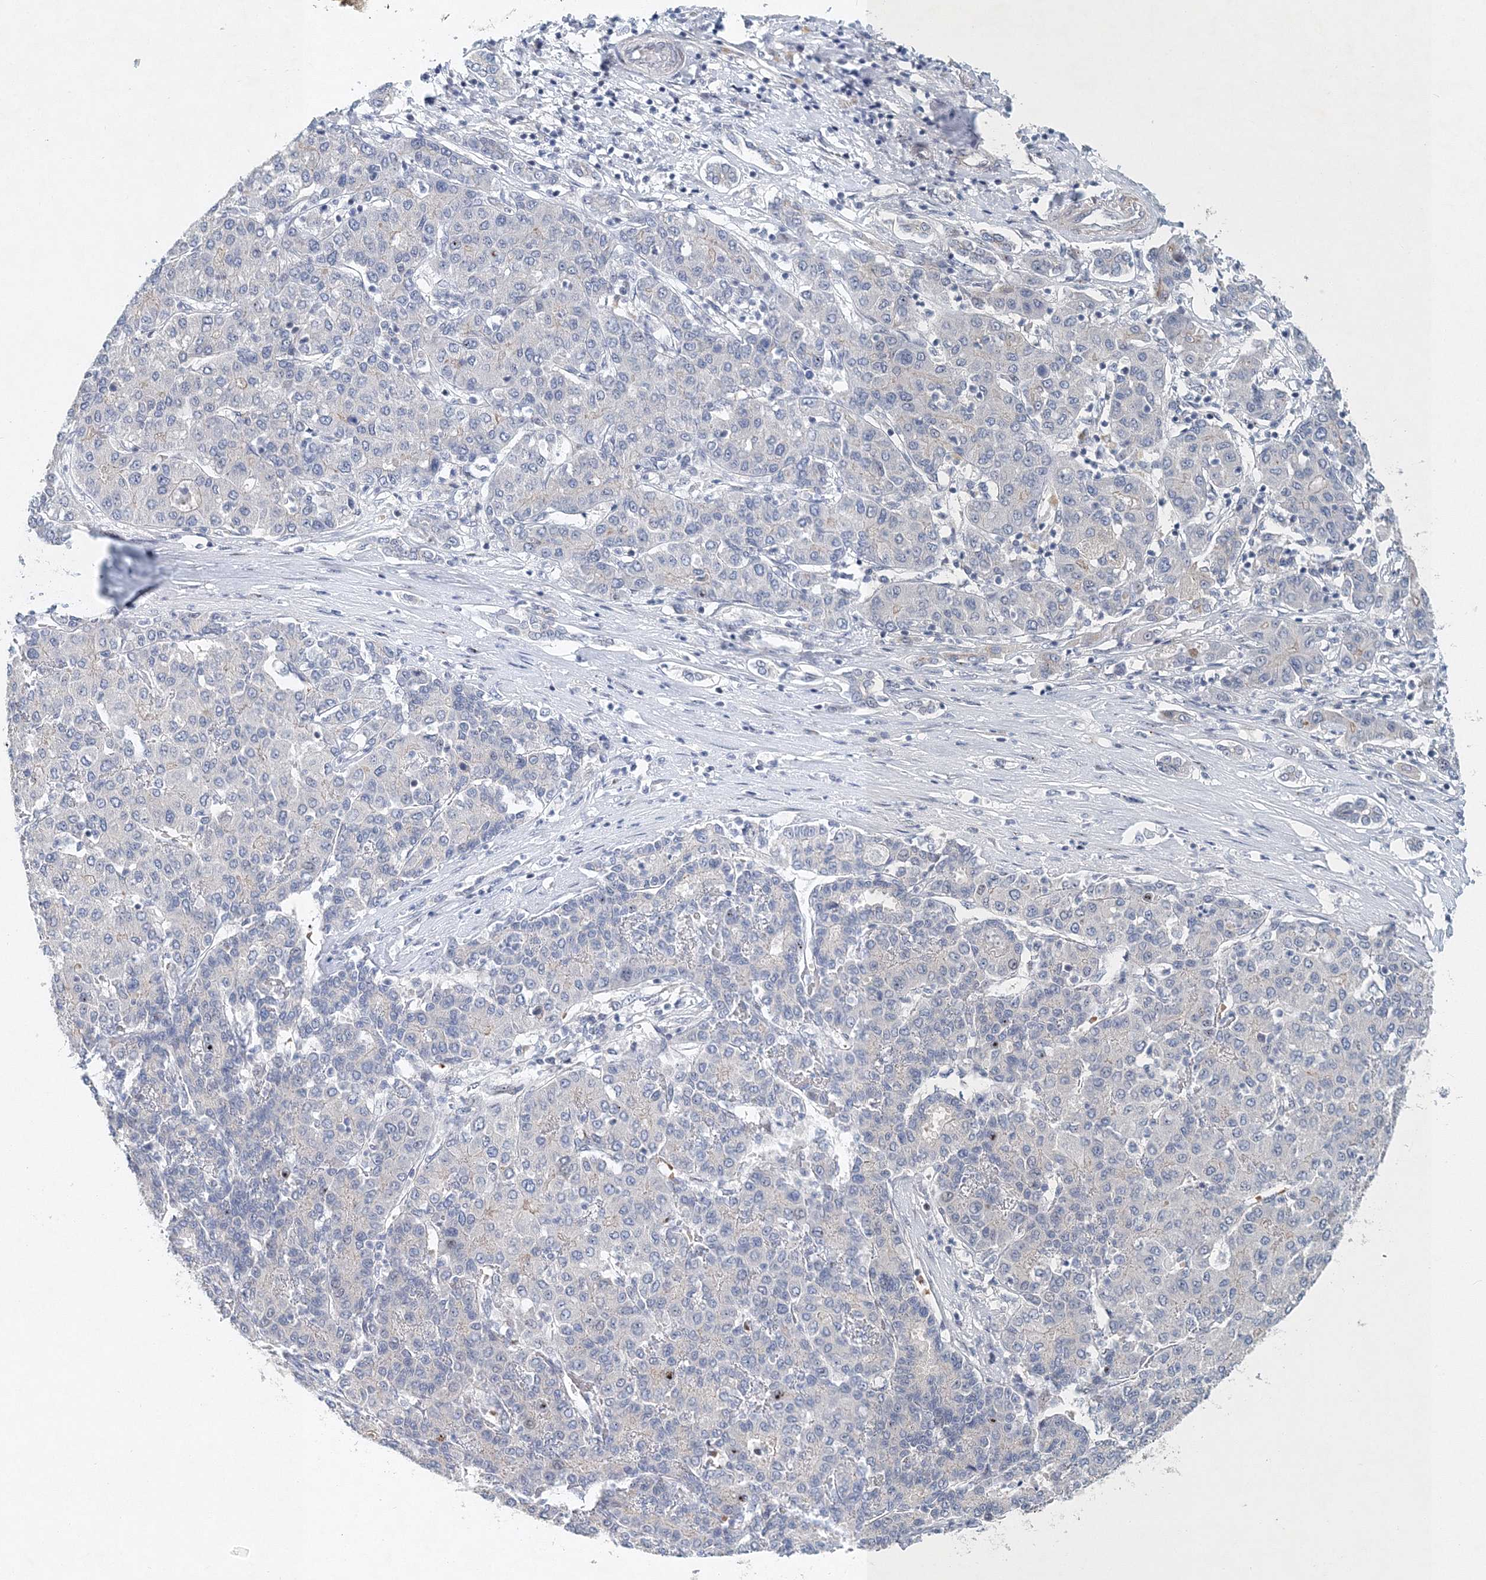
{"staining": {"intensity": "negative", "quantity": "none", "location": "none"}, "tissue": "liver cancer", "cell_type": "Tumor cells", "image_type": "cancer", "snomed": [{"axis": "morphology", "description": "Carcinoma, Hepatocellular, NOS"}, {"axis": "topography", "description": "Liver"}], "caption": "Immunohistochemical staining of human liver cancer reveals no significant staining in tumor cells. The staining is performed using DAB brown chromogen with nuclei counter-stained in using hematoxylin.", "gene": "UIMC1", "patient": {"sex": "male", "age": 65}}